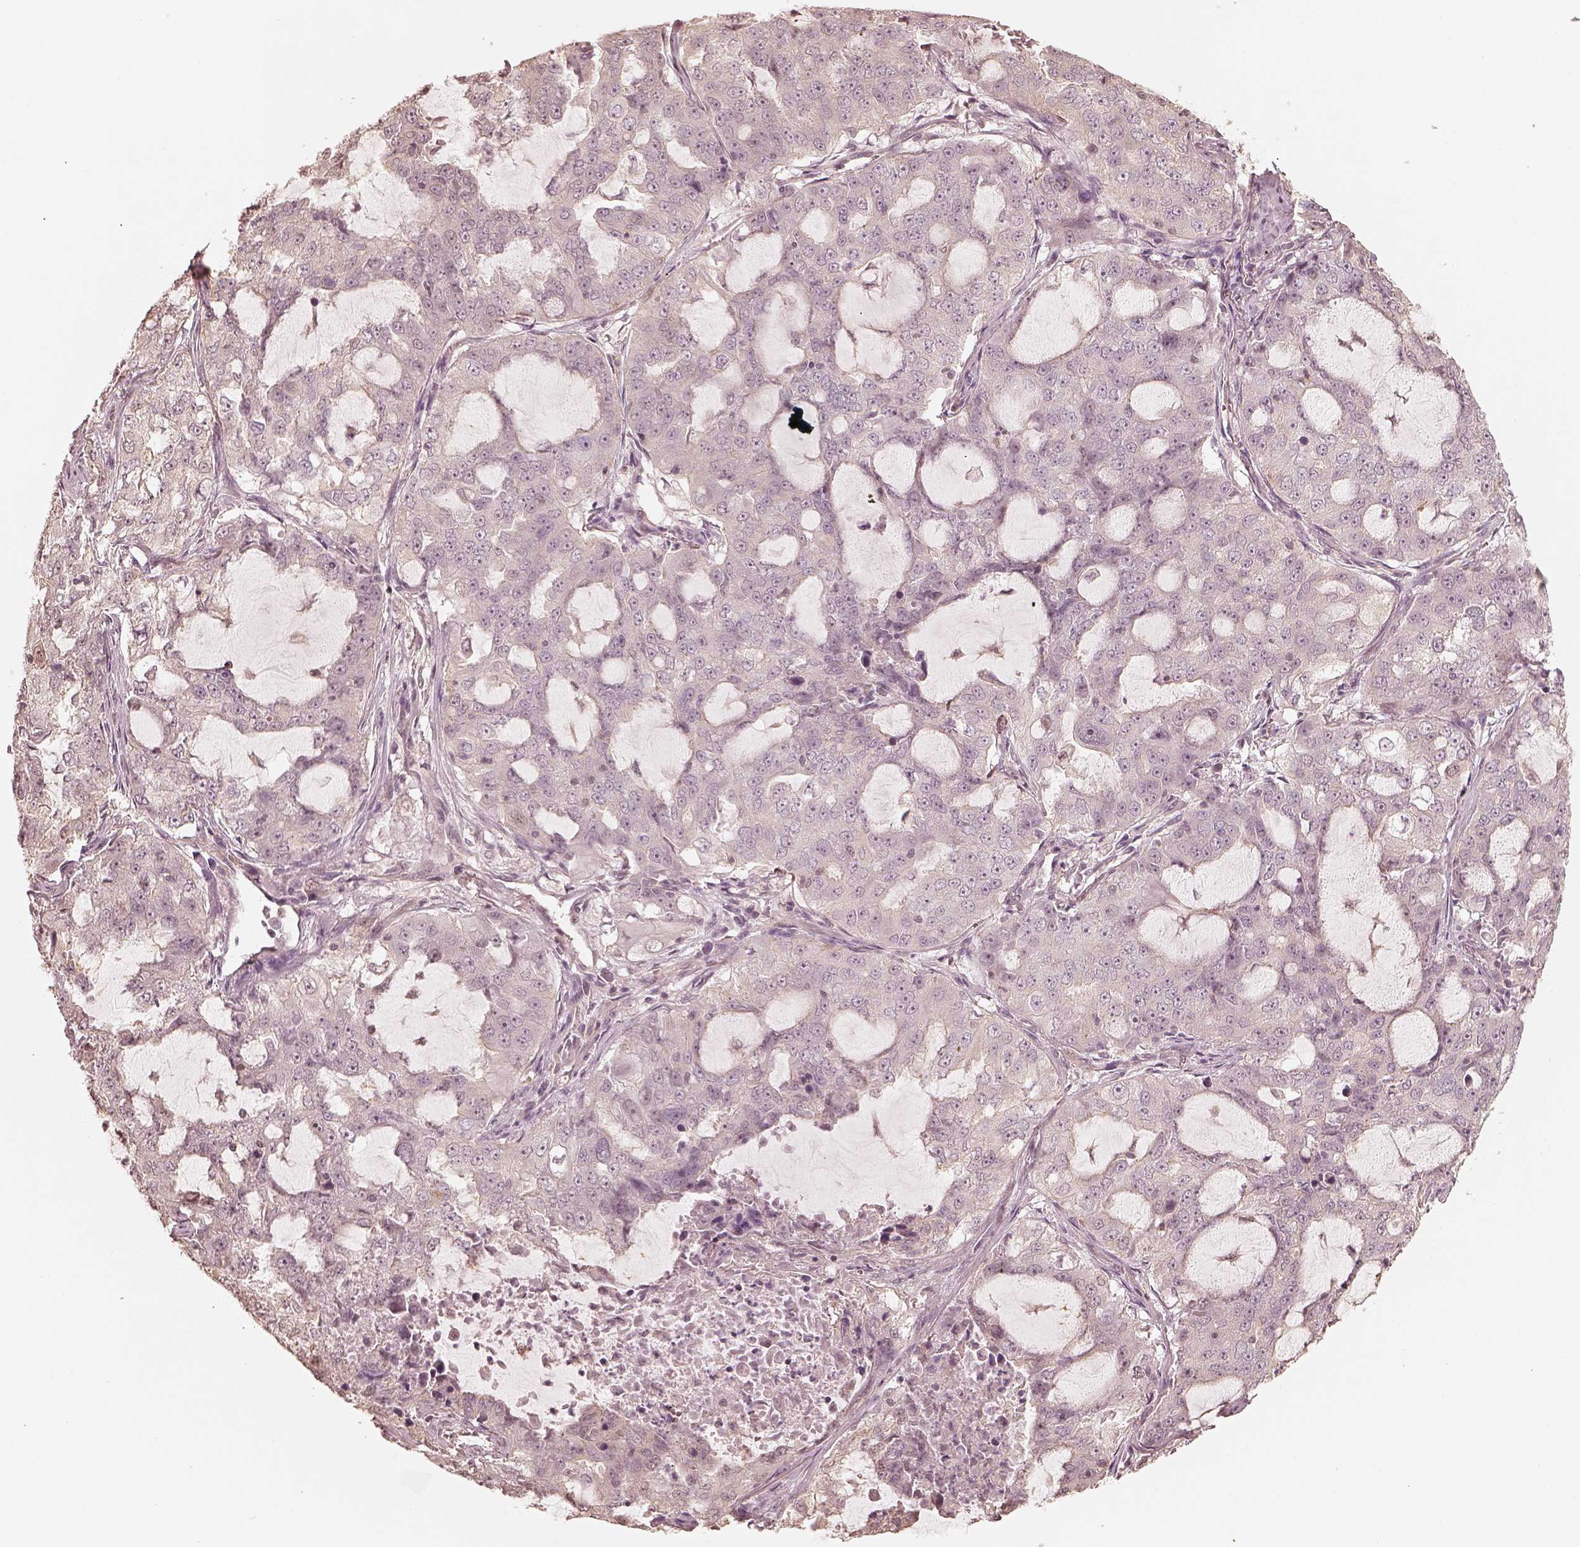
{"staining": {"intensity": "negative", "quantity": "none", "location": "none"}, "tissue": "lung cancer", "cell_type": "Tumor cells", "image_type": "cancer", "snomed": [{"axis": "morphology", "description": "Adenocarcinoma, NOS"}, {"axis": "topography", "description": "Lung"}], "caption": "DAB immunohistochemical staining of adenocarcinoma (lung) demonstrates no significant expression in tumor cells.", "gene": "KIF5C", "patient": {"sex": "female", "age": 61}}